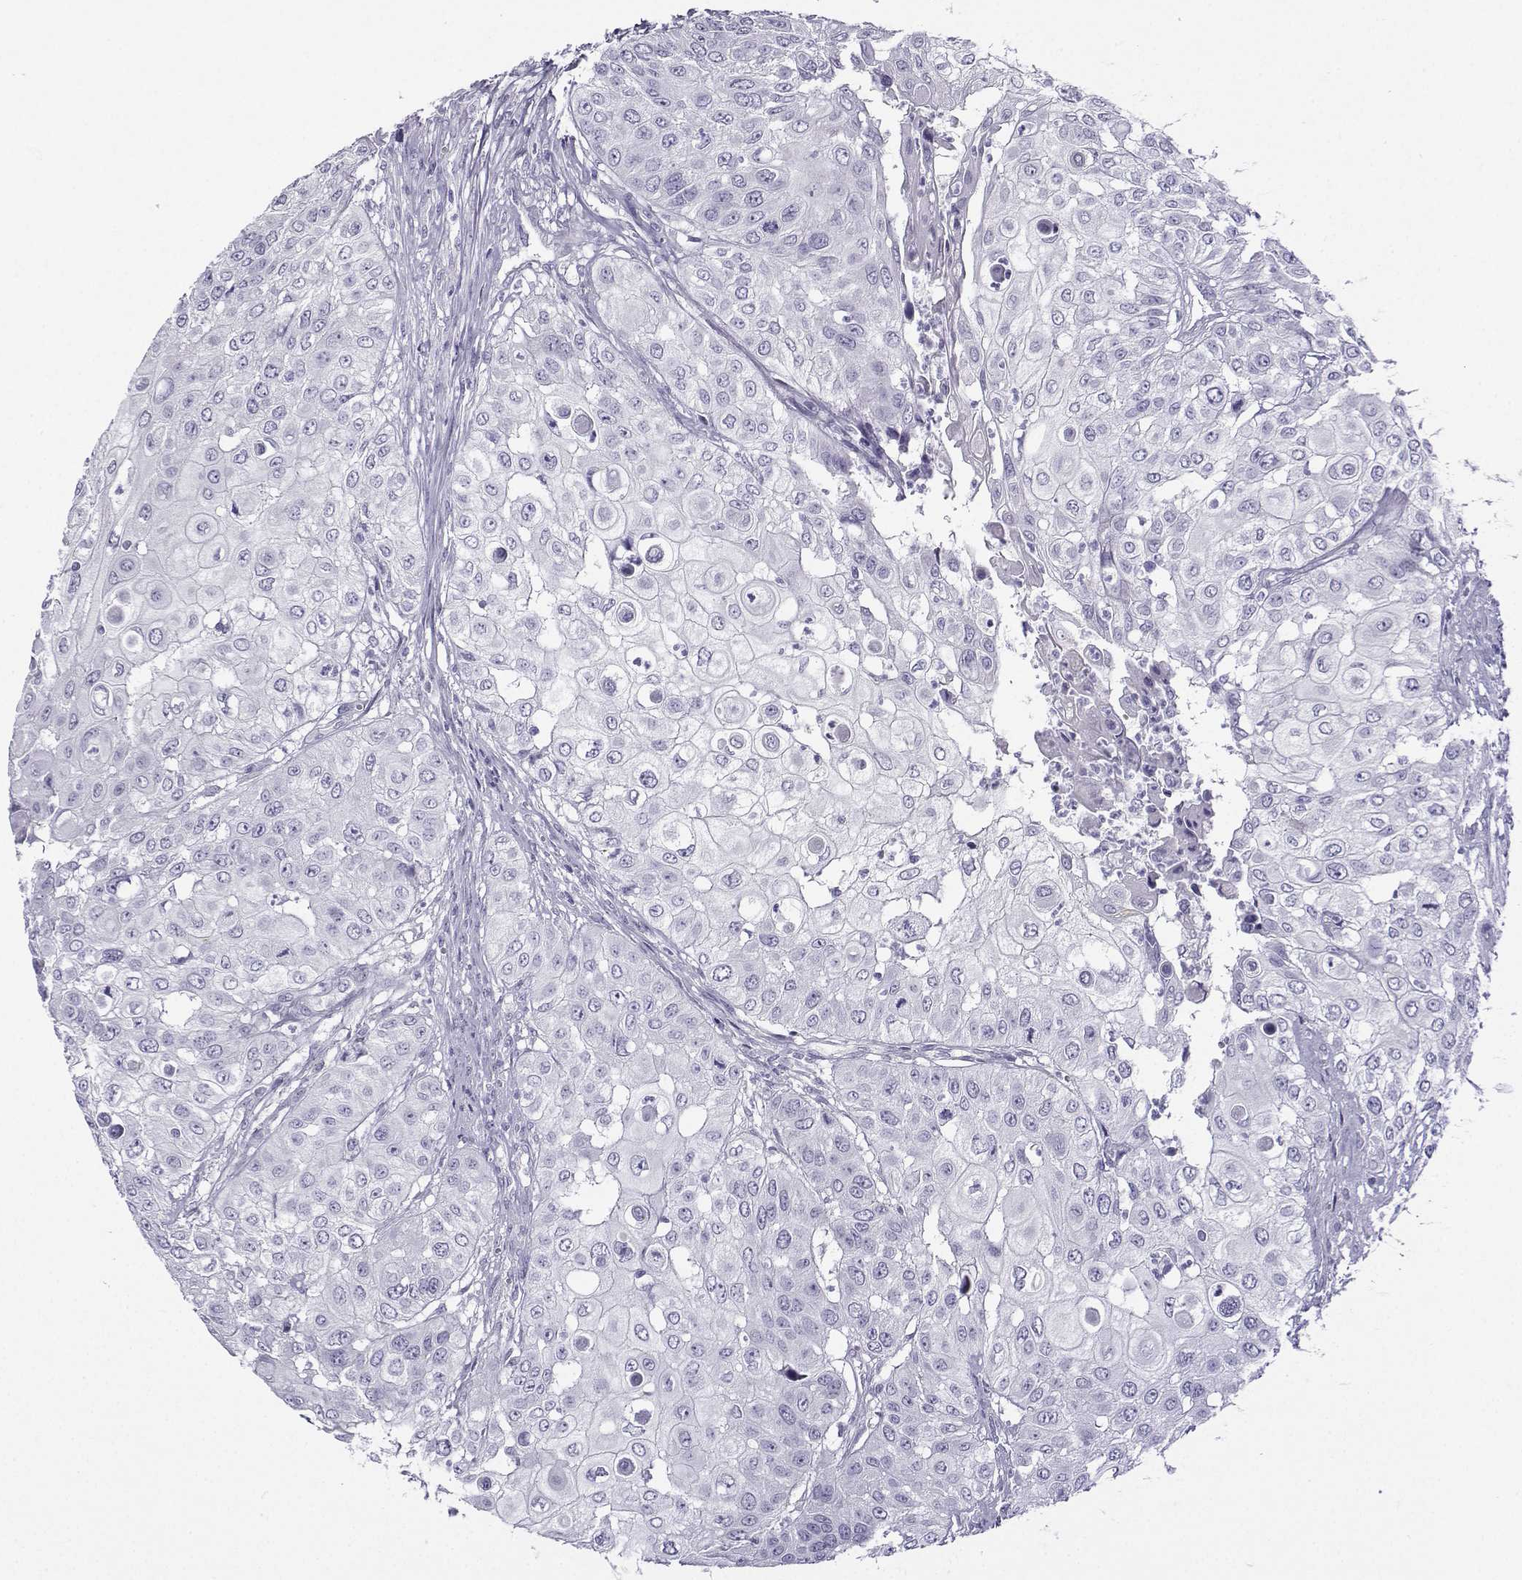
{"staining": {"intensity": "negative", "quantity": "none", "location": "none"}, "tissue": "urothelial cancer", "cell_type": "Tumor cells", "image_type": "cancer", "snomed": [{"axis": "morphology", "description": "Urothelial carcinoma, High grade"}, {"axis": "topography", "description": "Urinary bladder"}], "caption": "An immunohistochemistry micrograph of urothelial cancer is shown. There is no staining in tumor cells of urothelial cancer.", "gene": "FBXO24", "patient": {"sex": "female", "age": 79}}